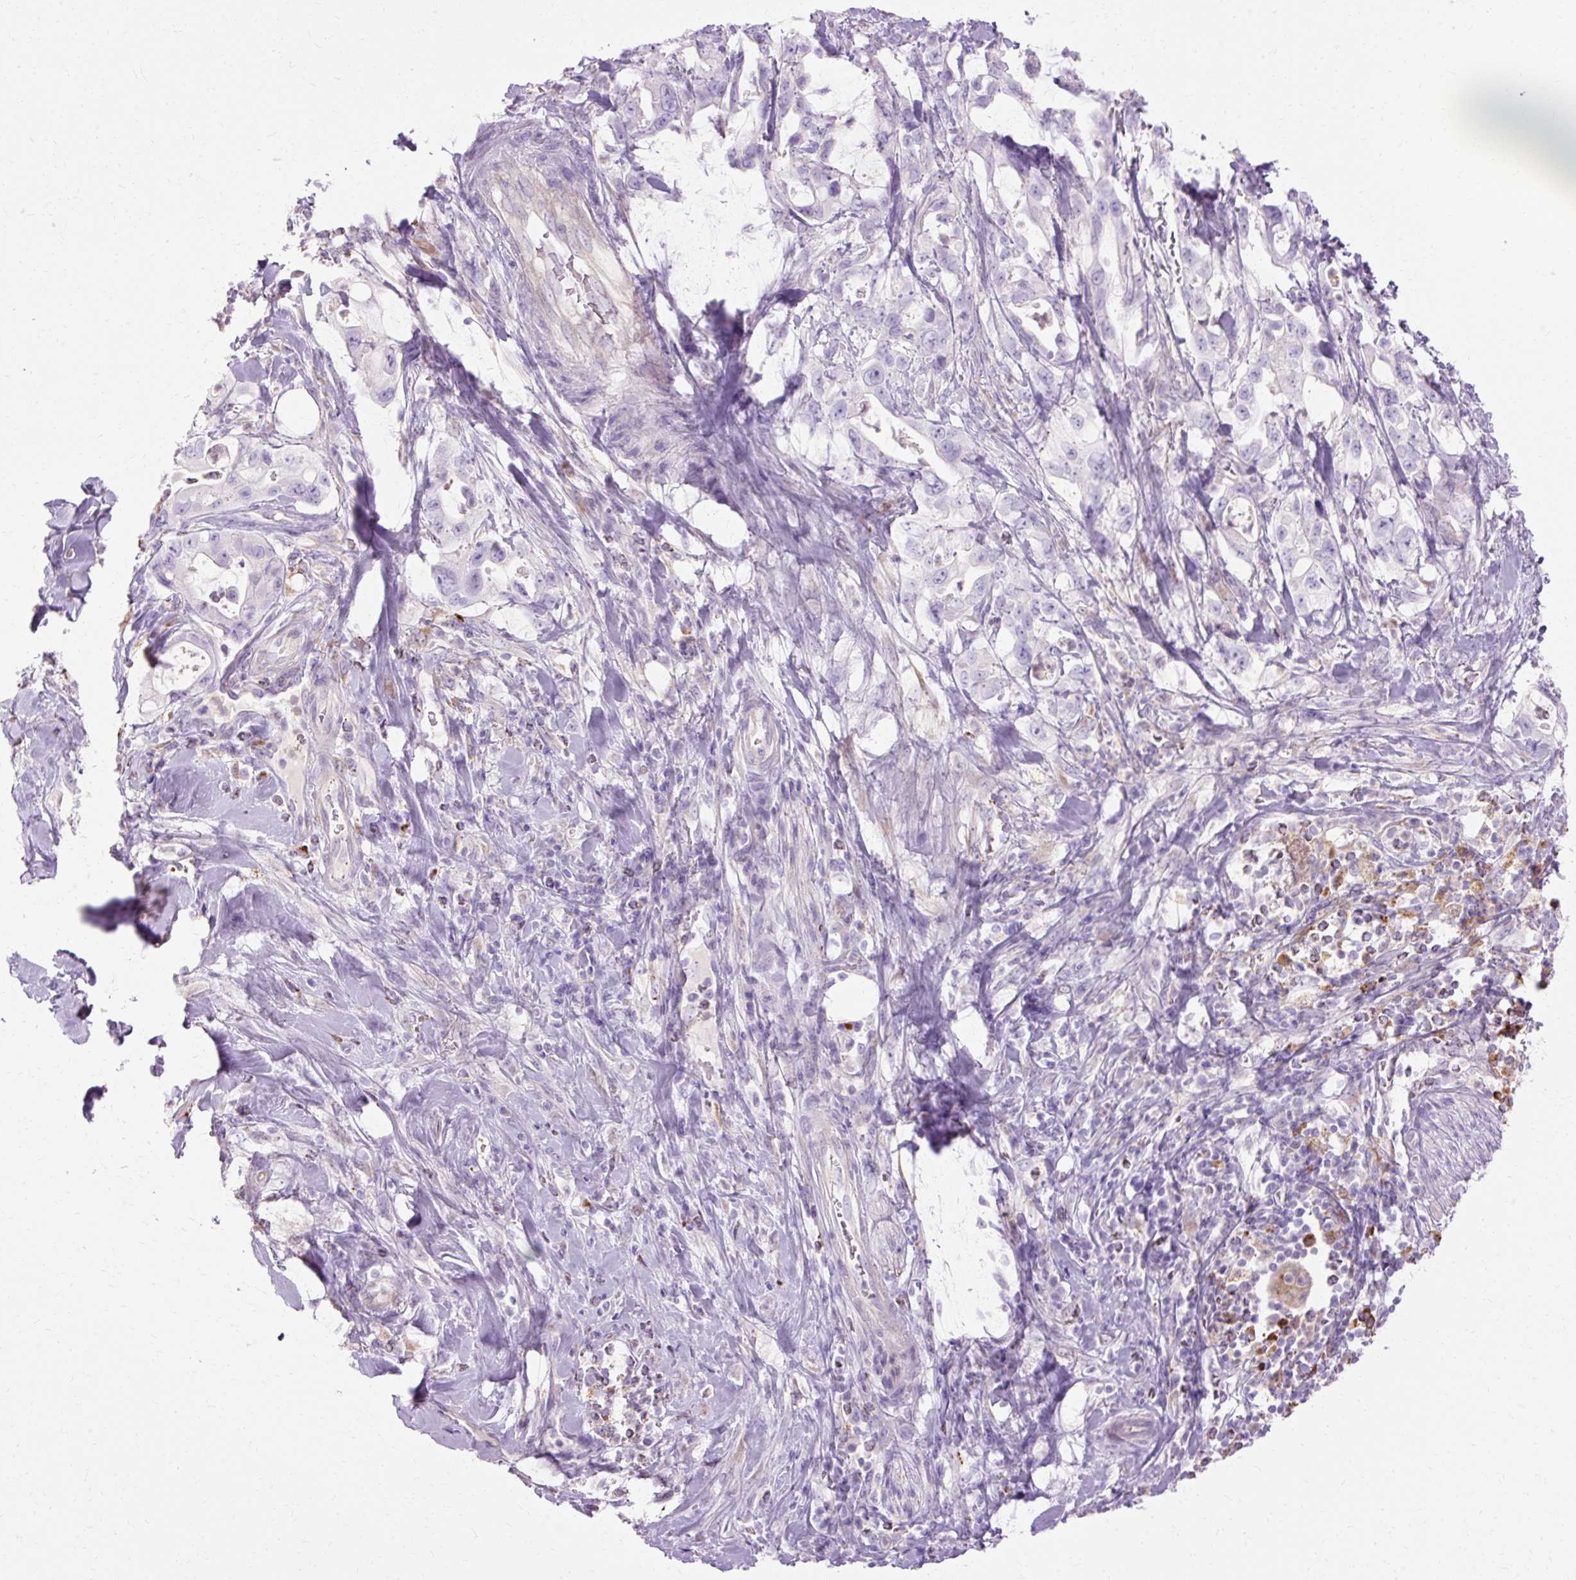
{"staining": {"intensity": "negative", "quantity": "none", "location": "none"}, "tissue": "pancreatic cancer", "cell_type": "Tumor cells", "image_type": "cancer", "snomed": [{"axis": "morphology", "description": "Adenocarcinoma, NOS"}, {"axis": "topography", "description": "Pancreas"}], "caption": "The image exhibits no significant expression in tumor cells of adenocarcinoma (pancreatic).", "gene": "HSD11B1", "patient": {"sex": "female", "age": 61}}